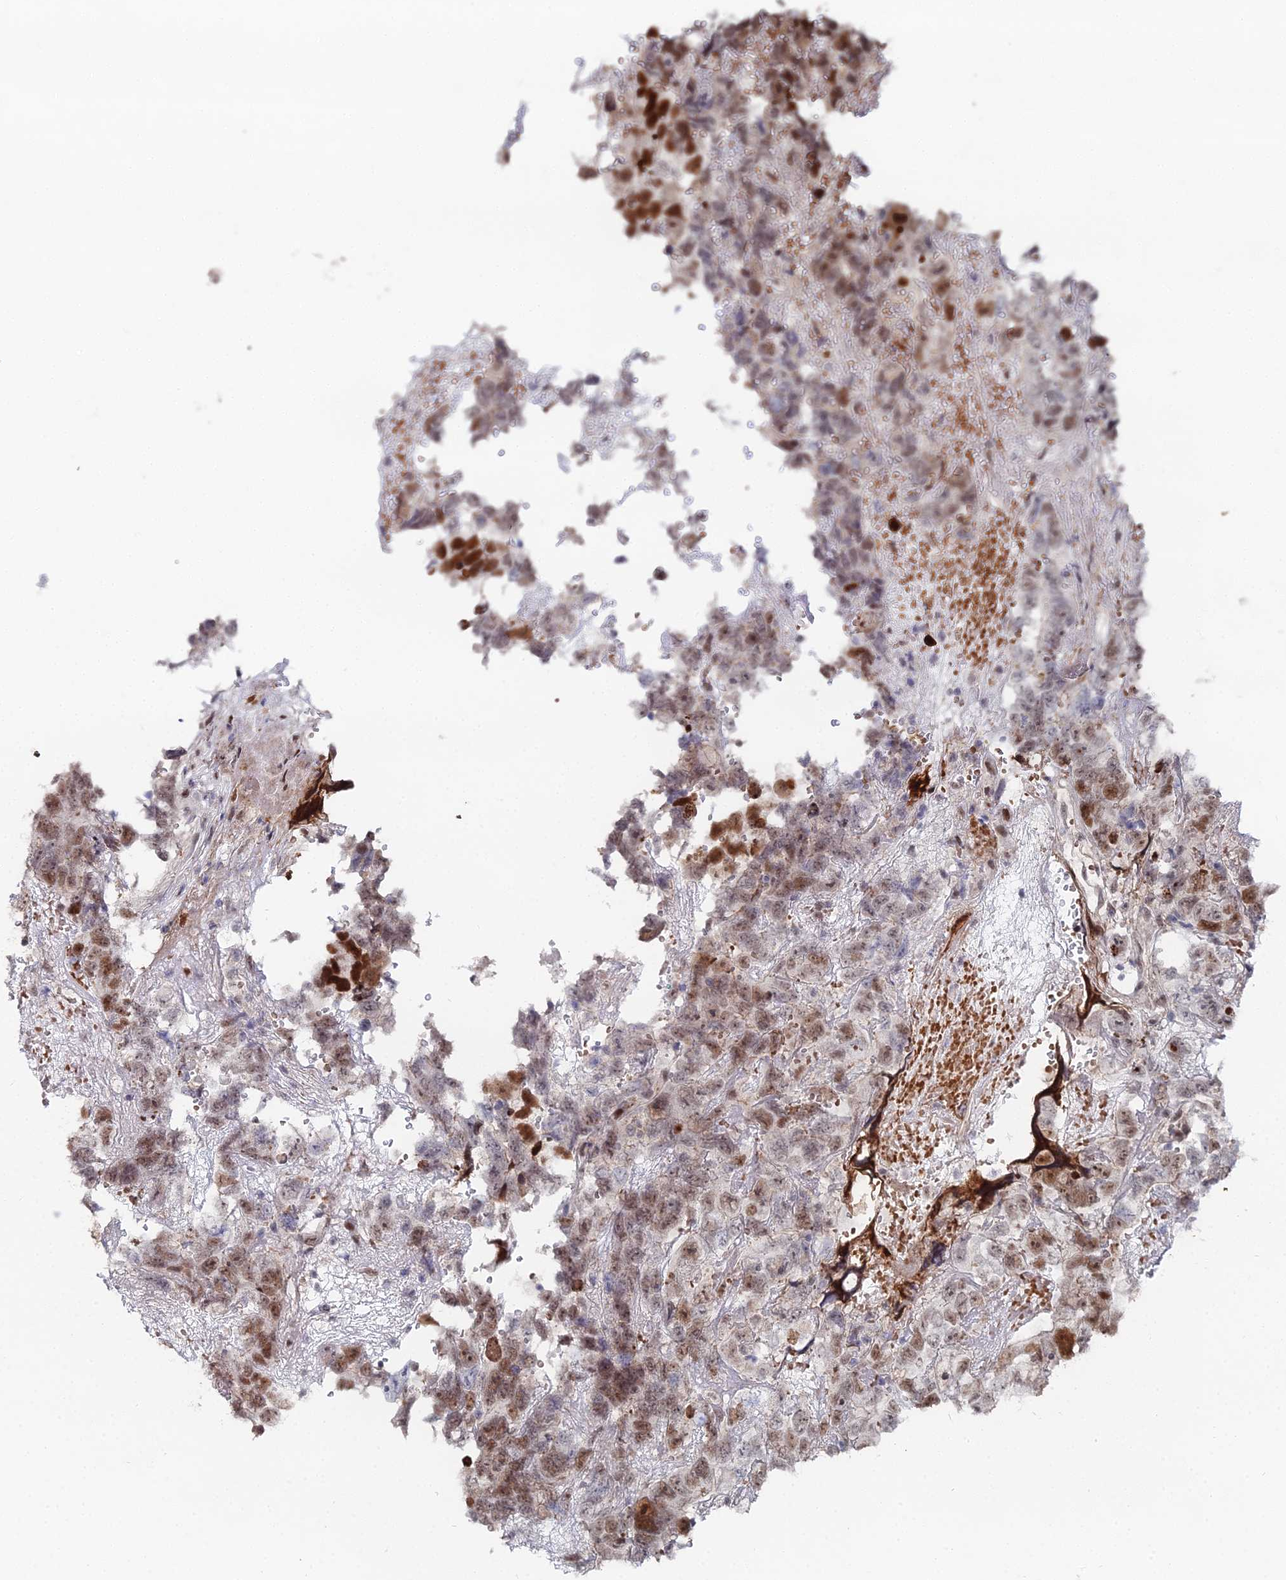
{"staining": {"intensity": "strong", "quantity": ">75%", "location": "nuclear"}, "tissue": "testis cancer", "cell_type": "Tumor cells", "image_type": "cancer", "snomed": [{"axis": "morphology", "description": "Carcinoma, Embryonal, NOS"}, {"axis": "topography", "description": "Testis"}], "caption": "The photomicrograph demonstrates immunohistochemical staining of testis cancer. There is strong nuclear staining is present in approximately >75% of tumor cells.", "gene": "GSC2", "patient": {"sex": "male", "age": 45}}